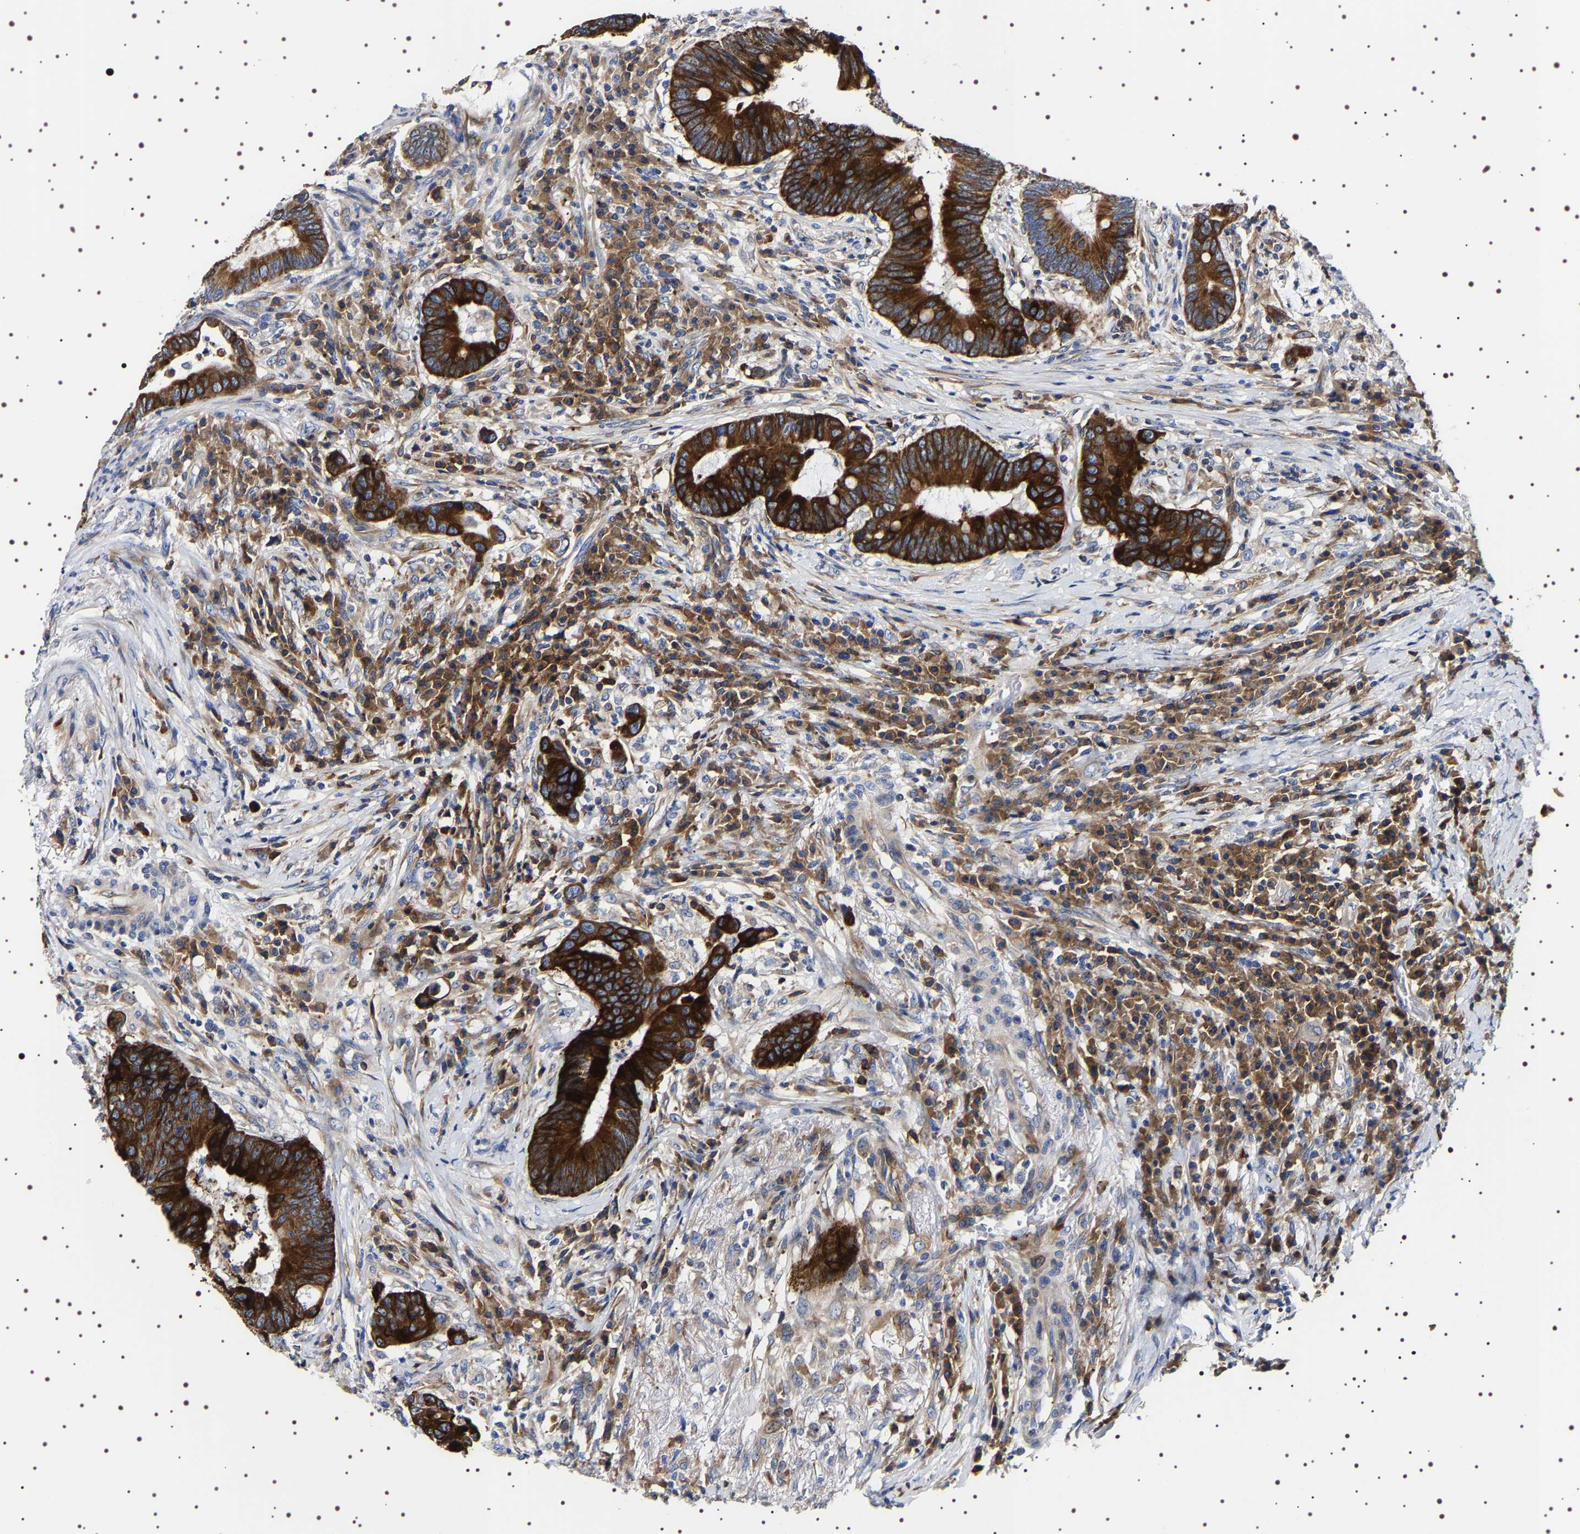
{"staining": {"intensity": "strong", "quantity": ">75%", "location": "cytoplasmic/membranous"}, "tissue": "colorectal cancer", "cell_type": "Tumor cells", "image_type": "cancer", "snomed": [{"axis": "morphology", "description": "Adenocarcinoma, NOS"}, {"axis": "topography", "description": "Rectum"}, {"axis": "topography", "description": "Anal"}], "caption": "Colorectal cancer stained with IHC displays strong cytoplasmic/membranous staining in about >75% of tumor cells. Using DAB (3,3'-diaminobenzidine) (brown) and hematoxylin (blue) stains, captured at high magnification using brightfield microscopy.", "gene": "SQLE", "patient": {"sex": "female", "age": 89}}